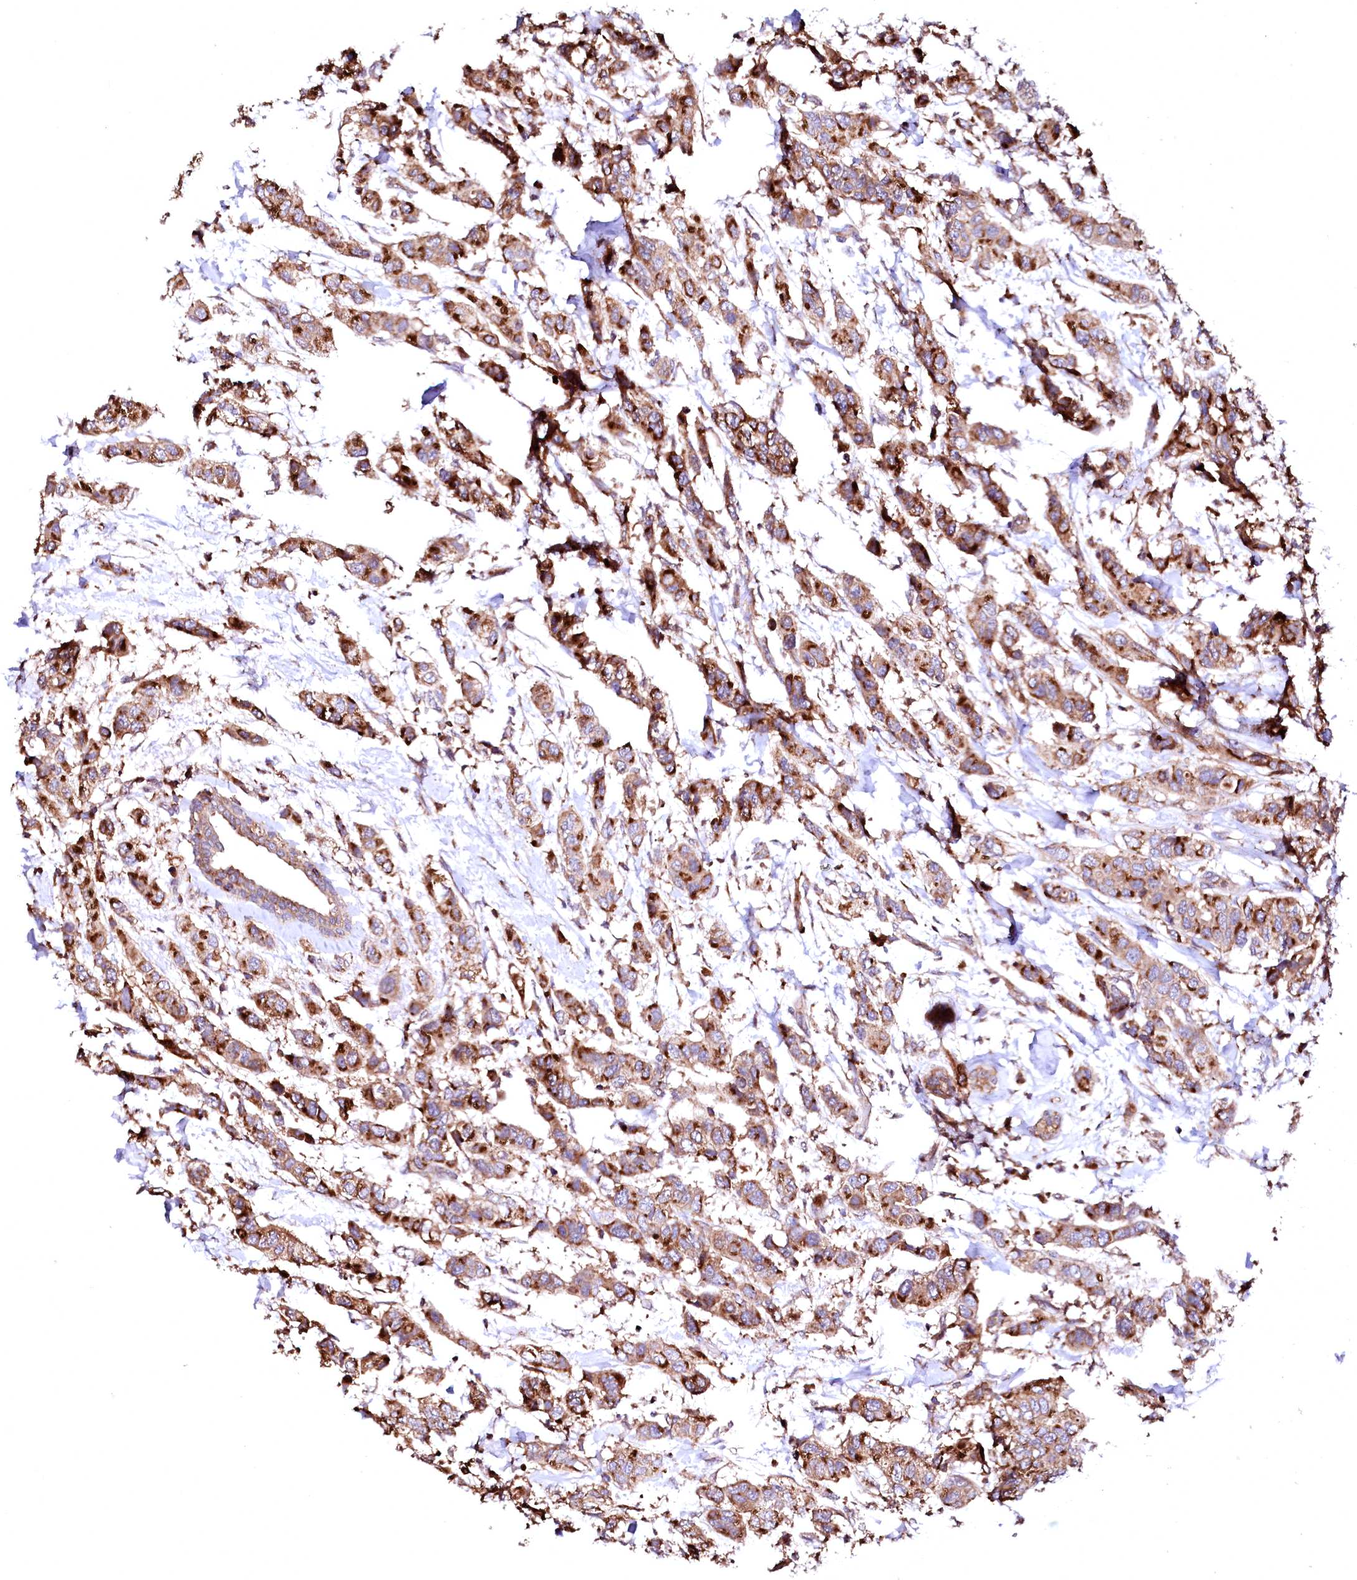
{"staining": {"intensity": "strong", "quantity": ">75%", "location": "cytoplasmic/membranous"}, "tissue": "breast cancer", "cell_type": "Tumor cells", "image_type": "cancer", "snomed": [{"axis": "morphology", "description": "Lobular carcinoma"}, {"axis": "topography", "description": "Breast"}], "caption": "About >75% of tumor cells in breast cancer (lobular carcinoma) exhibit strong cytoplasmic/membranous protein expression as visualized by brown immunohistochemical staining.", "gene": "ST3GAL1", "patient": {"sex": "female", "age": 51}}